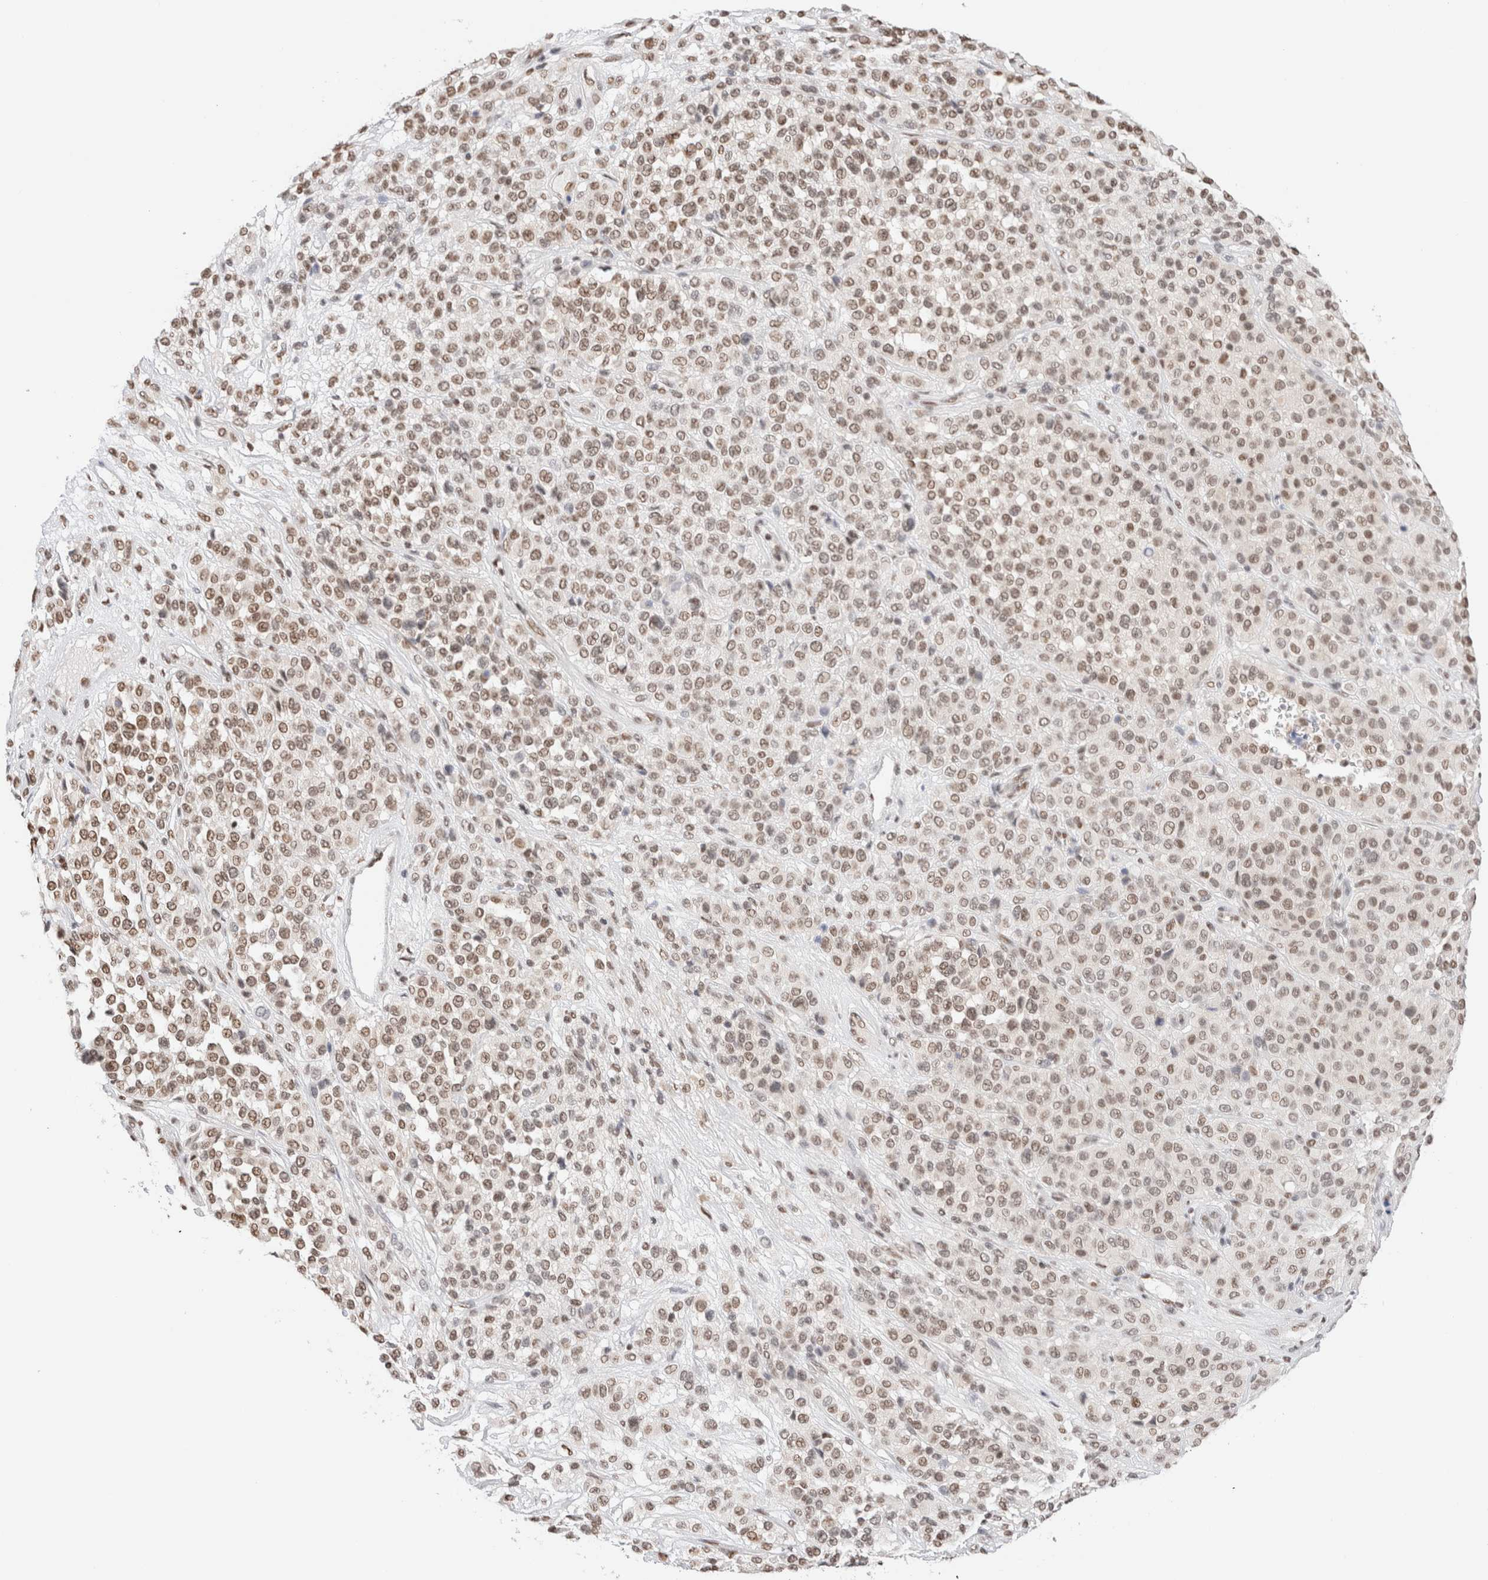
{"staining": {"intensity": "moderate", "quantity": ">75%", "location": "nuclear"}, "tissue": "melanoma", "cell_type": "Tumor cells", "image_type": "cancer", "snomed": [{"axis": "morphology", "description": "Malignant melanoma, Metastatic site"}, {"axis": "topography", "description": "Pancreas"}], "caption": "Immunohistochemical staining of melanoma reveals medium levels of moderate nuclear protein staining in about >75% of tumor cells.", "gene": "SUPT3H", "patient": {"sex": "female", "age": 30}}